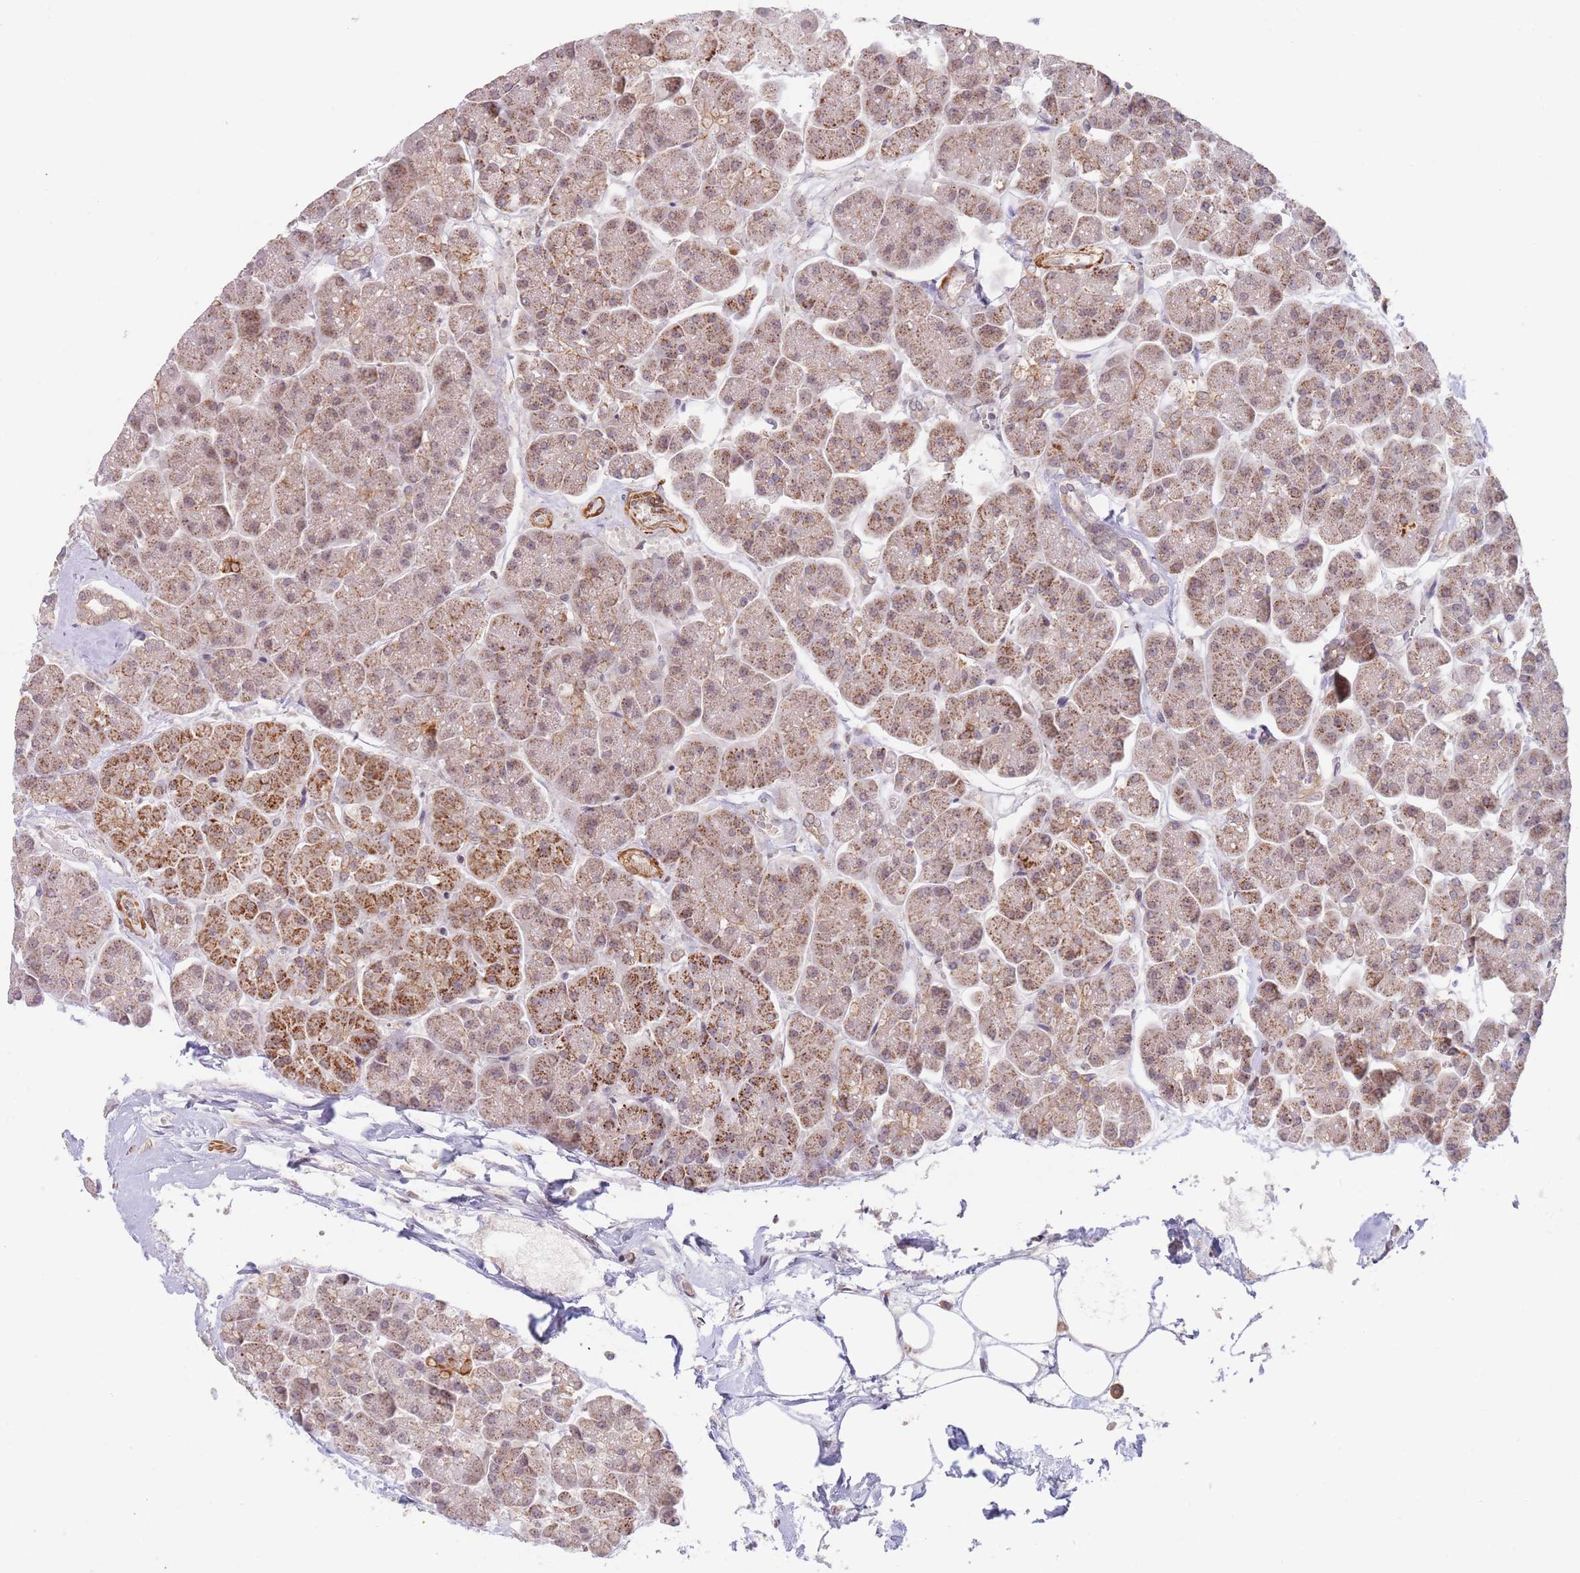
{"staining": {"intensity": "moderate", "quantity": ">75%", "location": "cytoplasmic/membranous"}, "tissue": "pancreas", "cell_type": "Exocrine glandular cells", "image_type": "normal", "snomed": [{"axis": "morphology", "description": "Normal tissue, NOS"}, {"axis": "topography", "description": "Pancreas"}, {"axis": "topography", "description": "Peripheral nerve tissue"}], "caption": "This is a micrograph of IHC staining of normal pancreas, which shows moderate expression in the cytoplasmic/membranous of exocrine glandular cells.", "gene": "UQCC3", "patient": {"sex": "male", "age": 54}}